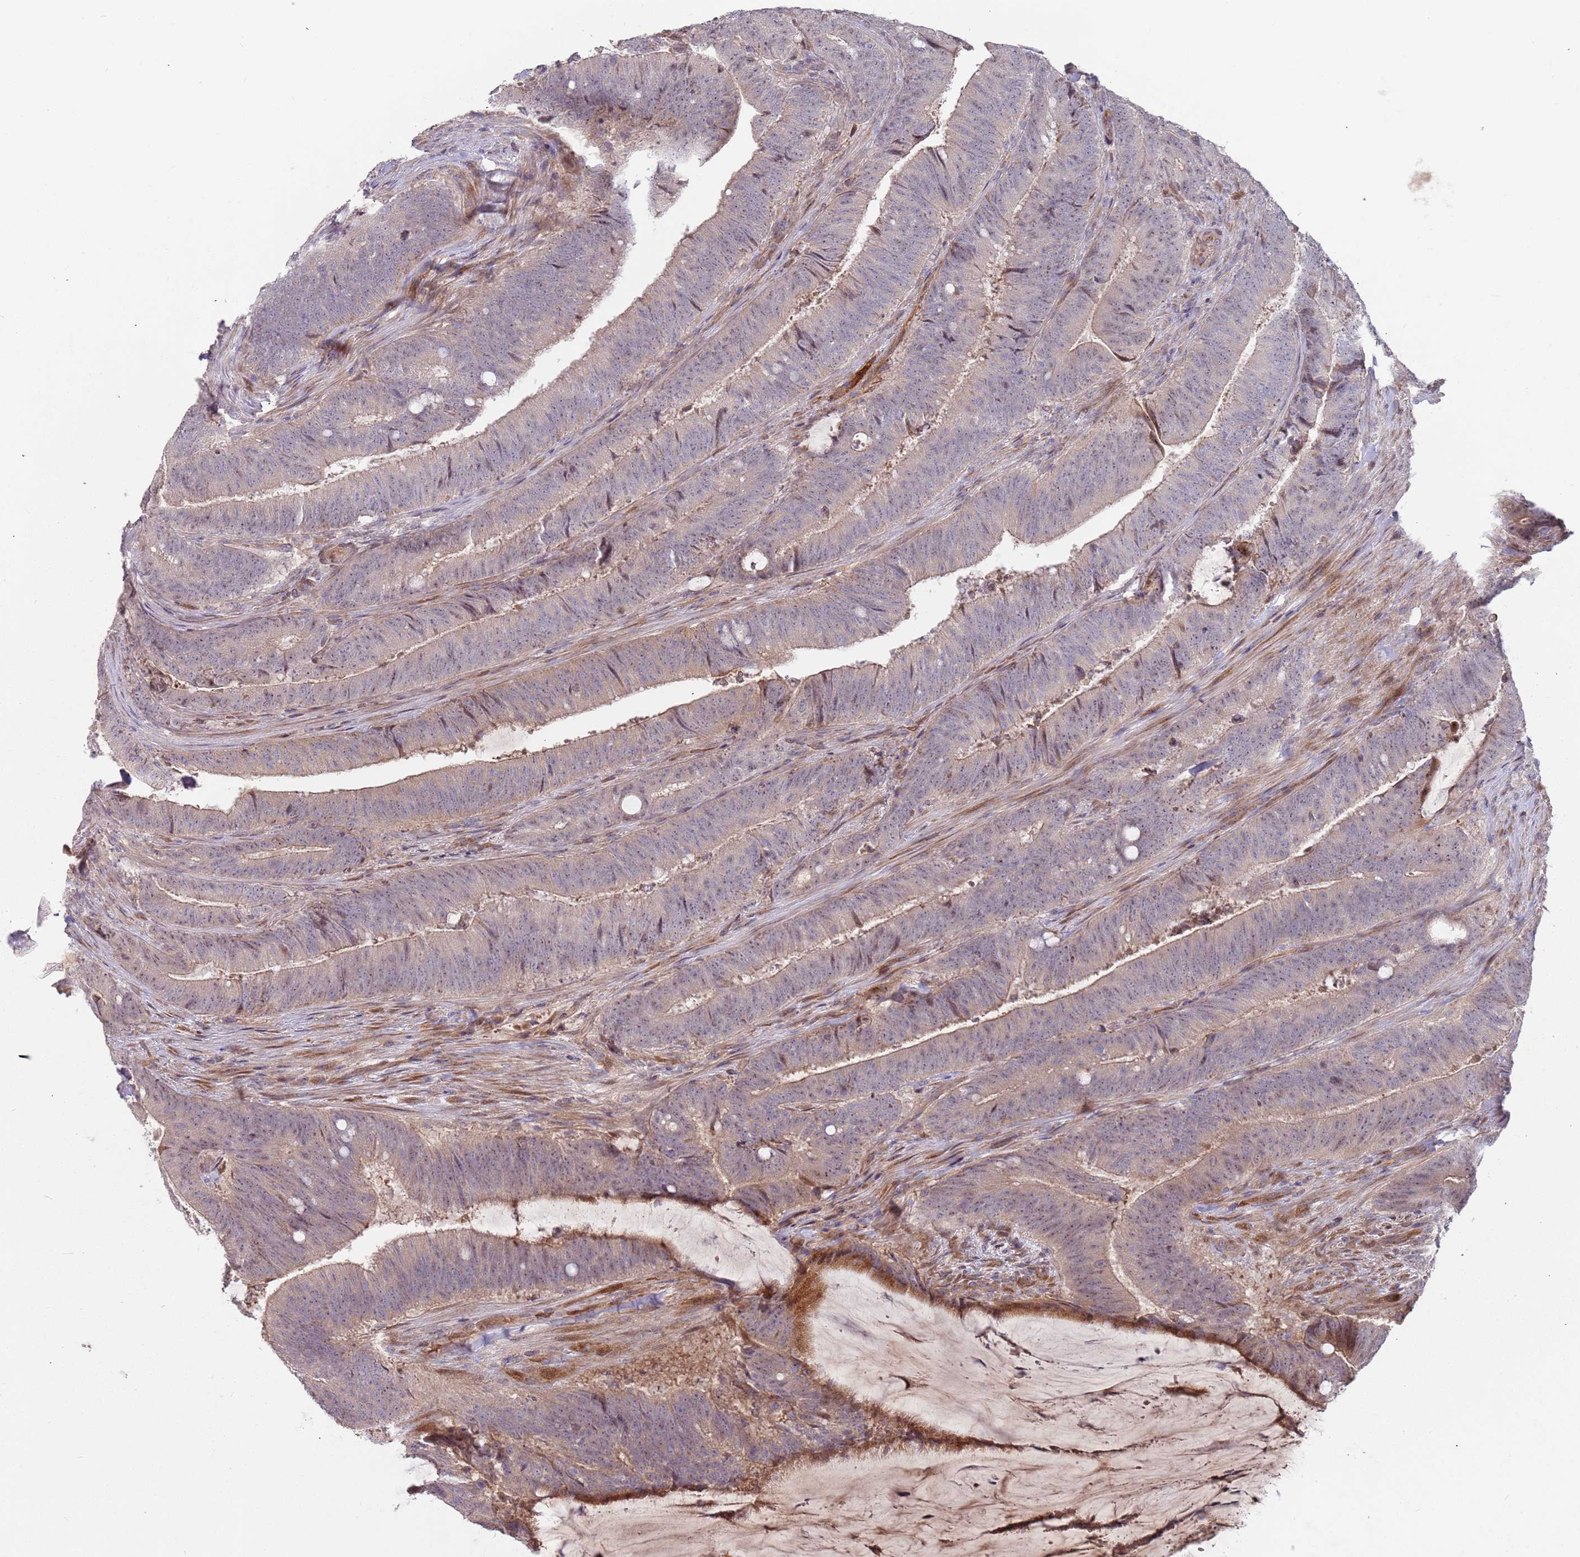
{"staining": {"intensity": "weak", "quantity": "25%-75%", "location": "cytoplasmic/membranous,nuclear"}, "tissue": "colorectal cancer", "cell_type": "Tumor cells", "image_type": "cancer", "snomed": [{"axis": "morphology", "description": "Adenocarcinoma, NOS"}, {"axis": "topography", "description": "Colon"}], "caption": "This is an image of immunohistochemistry (IHC) staining of colorectal cancer, which shows weak expression in the cytoplasmic/membranous and nuclear of tumor cells.", "gene": "TRAPPC6B", "patient": {"sex": "female", "age": 43}}